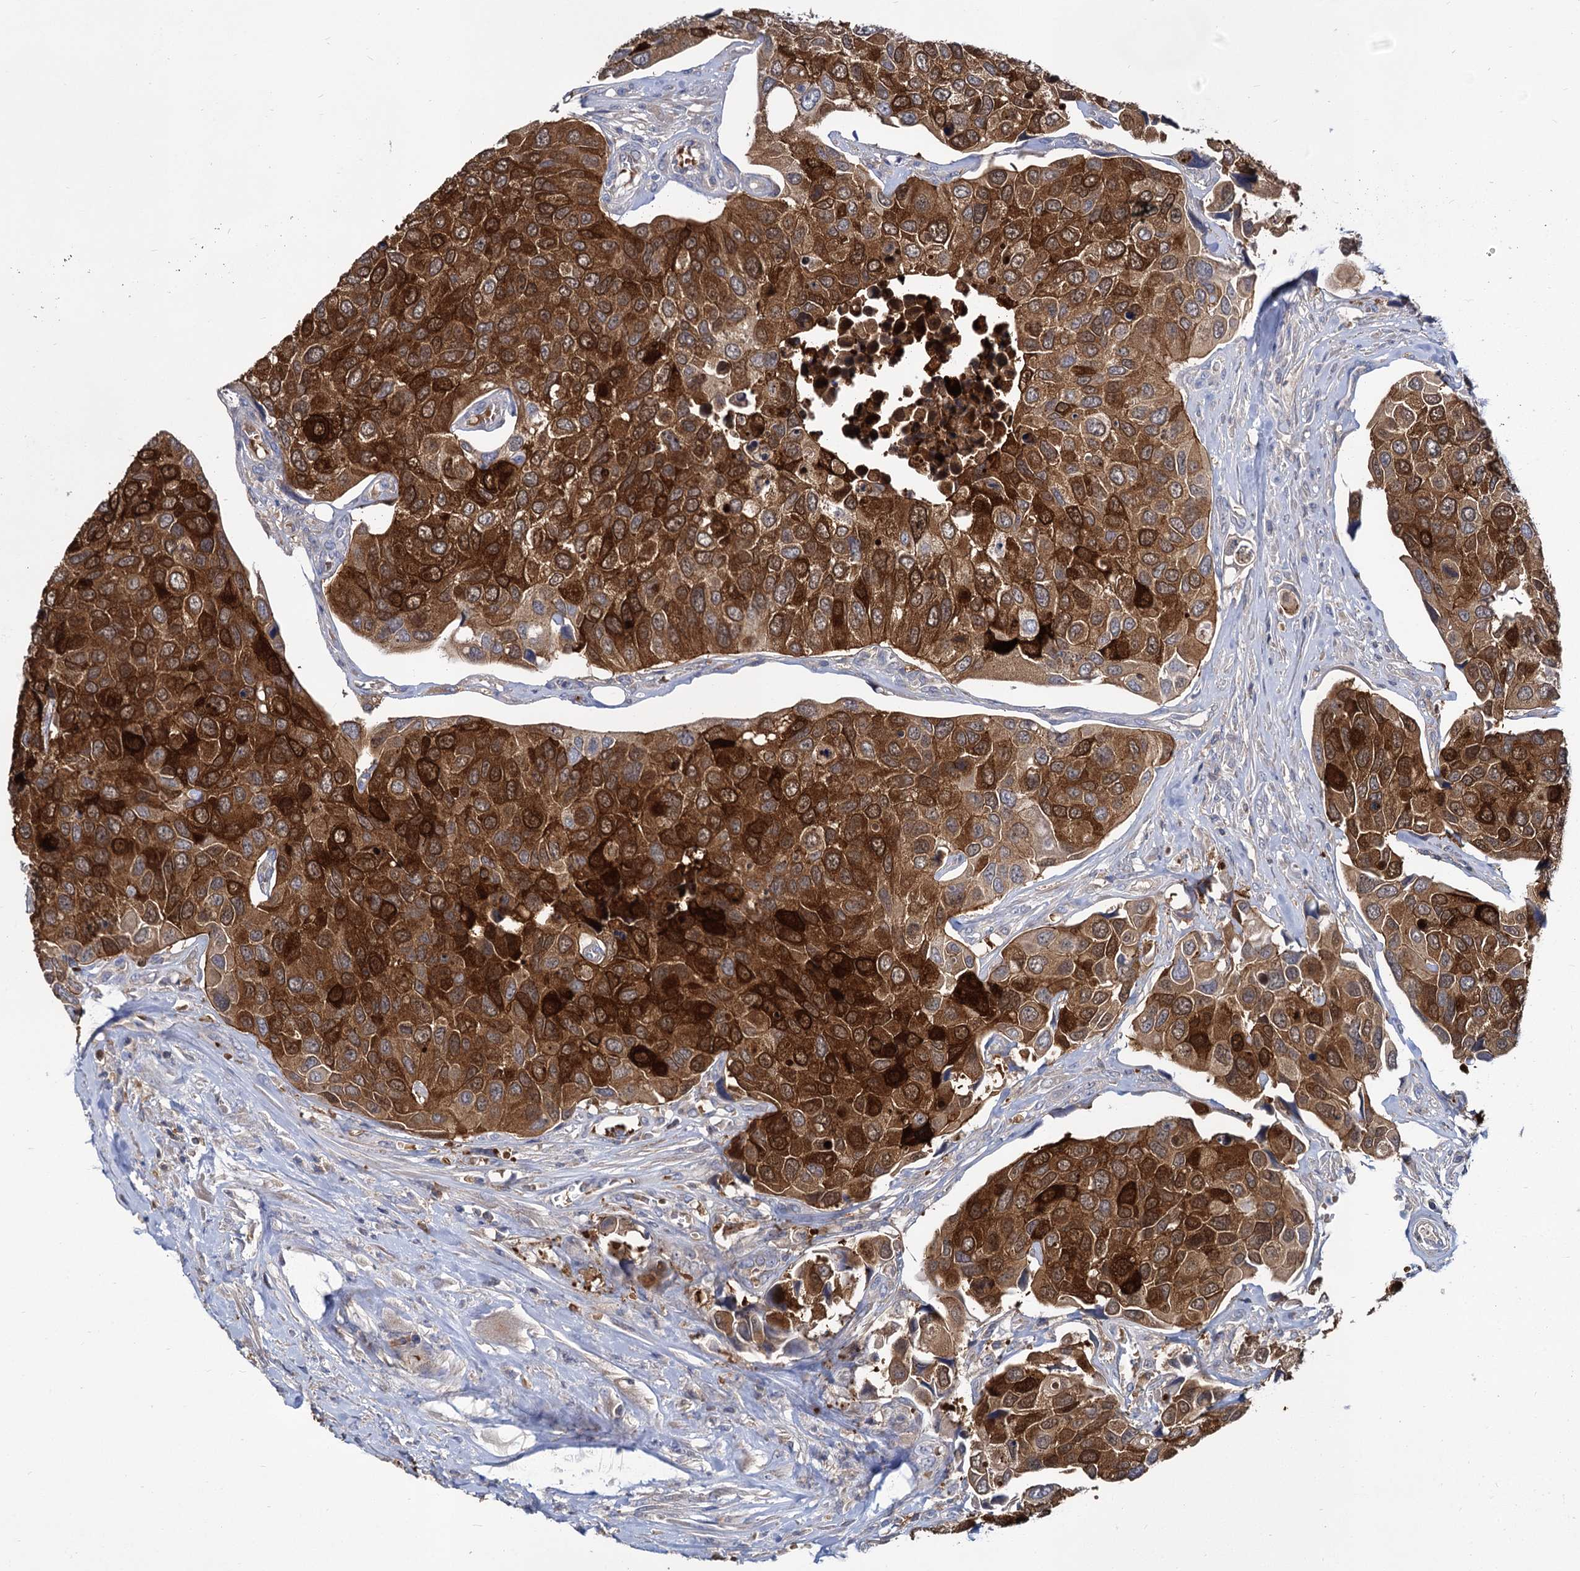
{"staining": {"intensity": "strong", "quantity": ">75%", "location": "cytoplasmic/membranous"}, "tissue": "urothelial cancer", "cell_type": "Tumor cells", "image_type": "cancer", "snomed": [{"axis": "morphology", "description": "Urothelial carcinoma, High grade"}, {"axis": "topography", "description": "Urinary bladder"}], "caption": "Urothelial cancer stained for a protein (brown) demonstrates strong cytoplasmic/membranous positive expression in approximately >75% of tumor cells.", "gene": "GCLC", "patient": {"sex": "male", "age": 74}}